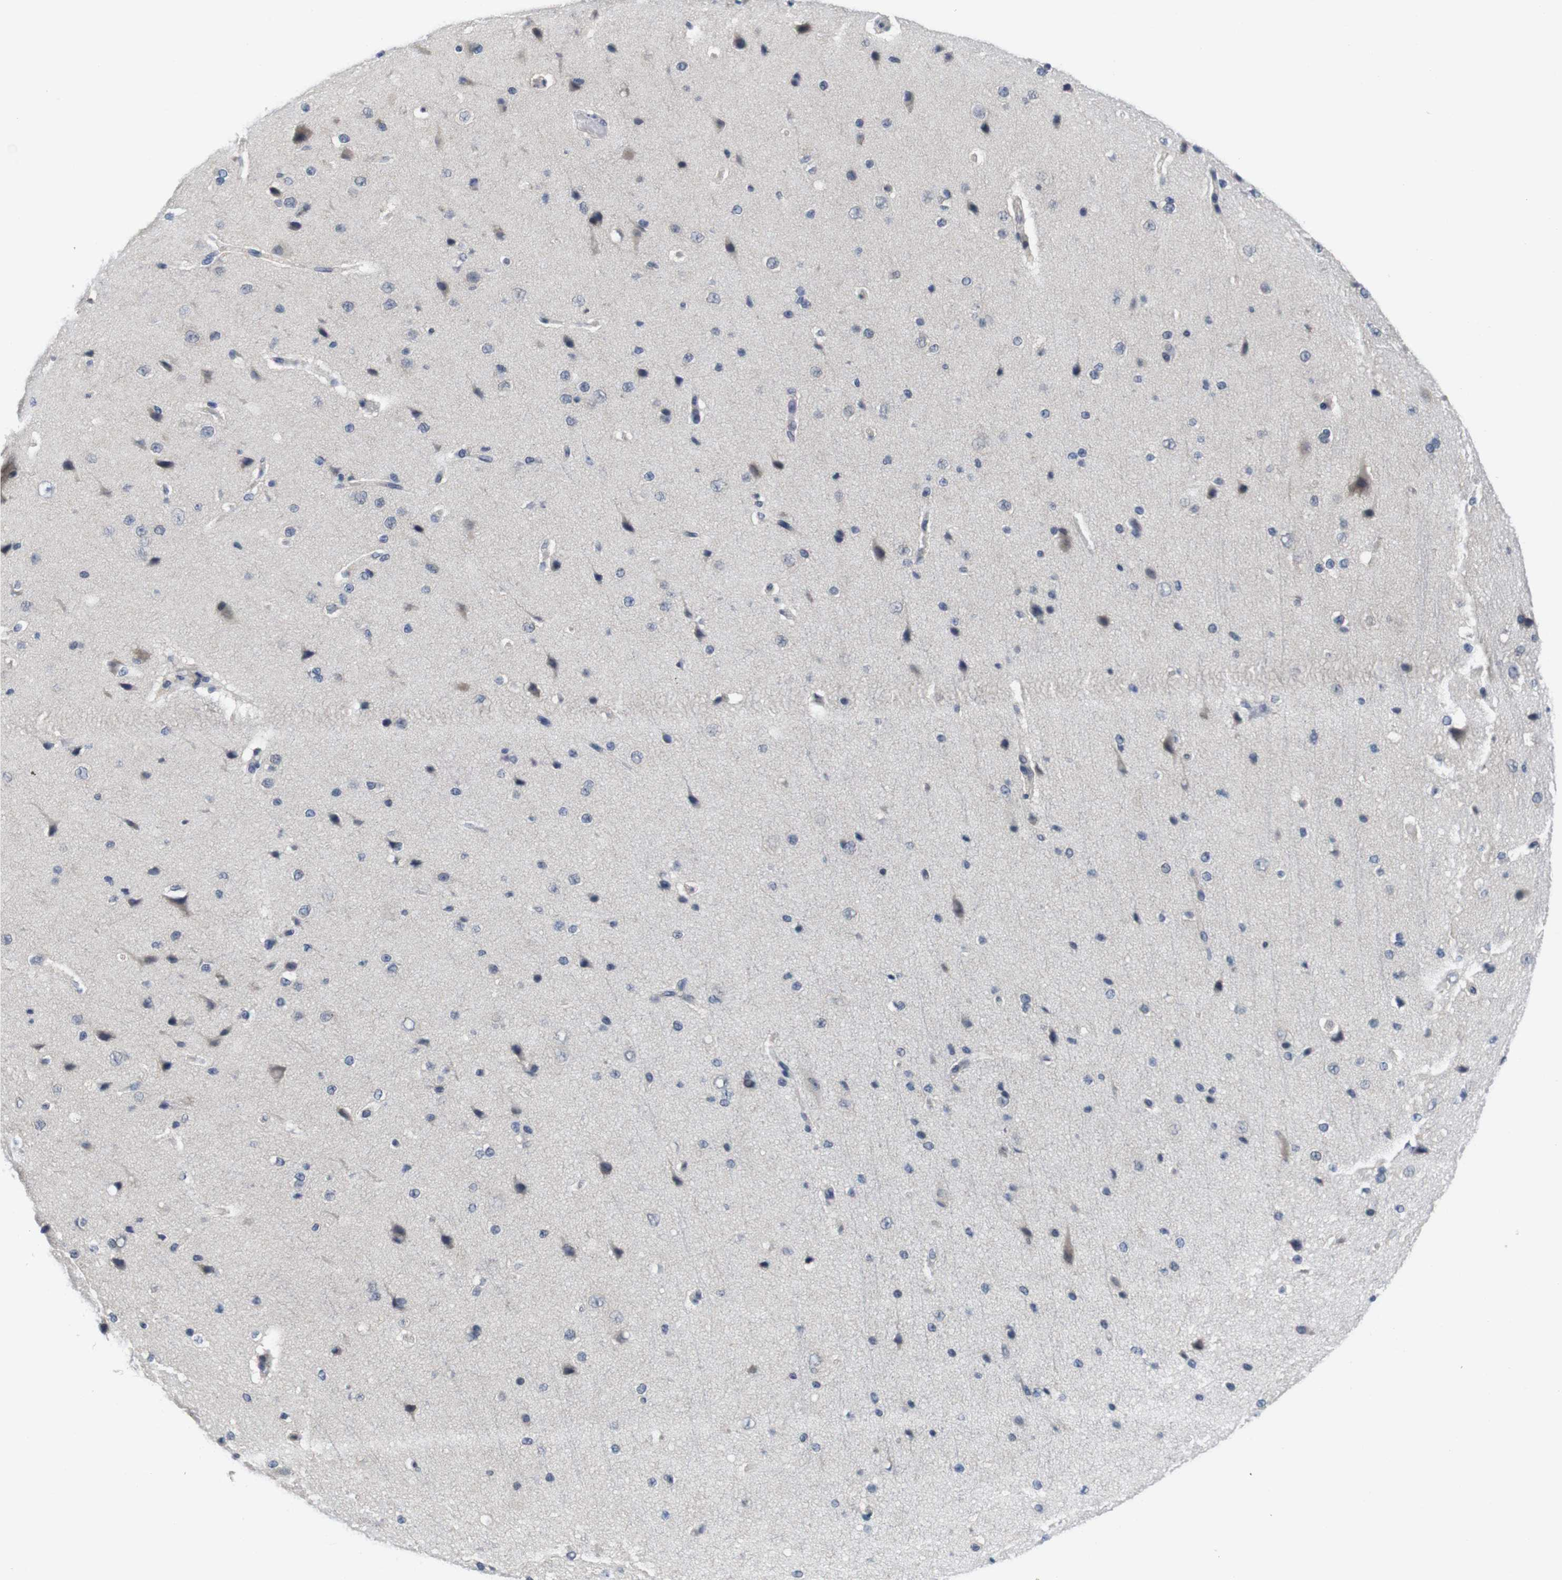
{"staining": {"intensity": "negative", "quantity": "none", "location": "none"}, "tissue": "cerebral cortex", "cell_type": "Endothelial cells", "image_type": "normal", "snomed": [{"axis": "morphology", "description": "Normal tissue, NOS"}, {"axis": "morphology", "description": "Developmental malformation"}, {"axis": "topography", "description": "Cerebral cortex"}], "caption": "Human cerebral cortex stained for a protein using IHC exhibits no positivity in endothelial cells.", "gene": "SKP2", "patient": {"sex": "female", "age": 30}}